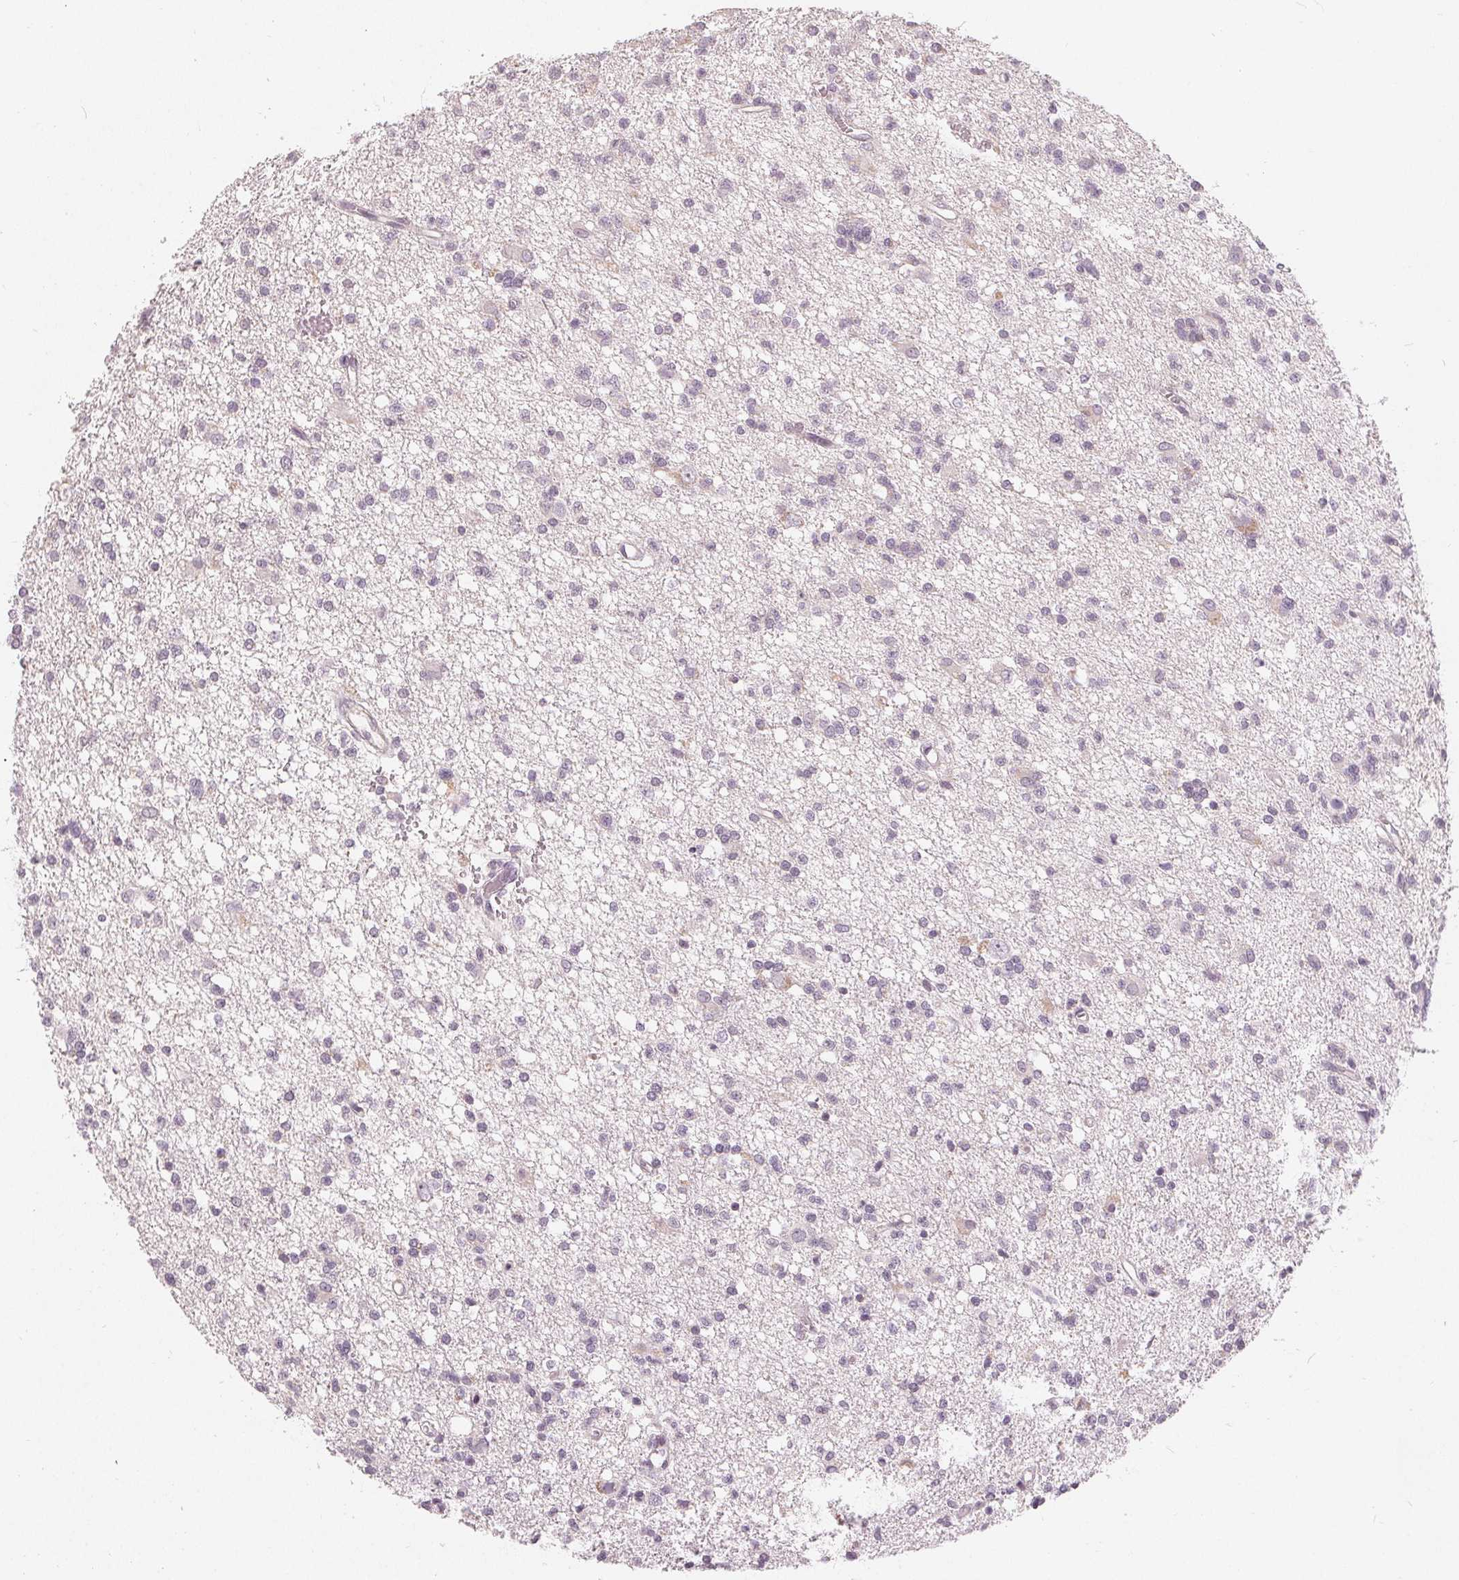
{"staining": {"intensity": "negative", "quantity": "none", "location": "none"}, "tissue": "glioma", "cell_type": "Tumor cells", "image_type": "cancer", "snomed": [{"axis": "morphology", "description": "Glioma, malignant, Low grade"}, {"axis": "topography", "description": "Brain"}], "caption": "The micrograph displays no significant positivity in tumor cells of malignant low-grade glioma.", "gene": "TRIM60", "patient": {"sex": "male", "age": 64}}